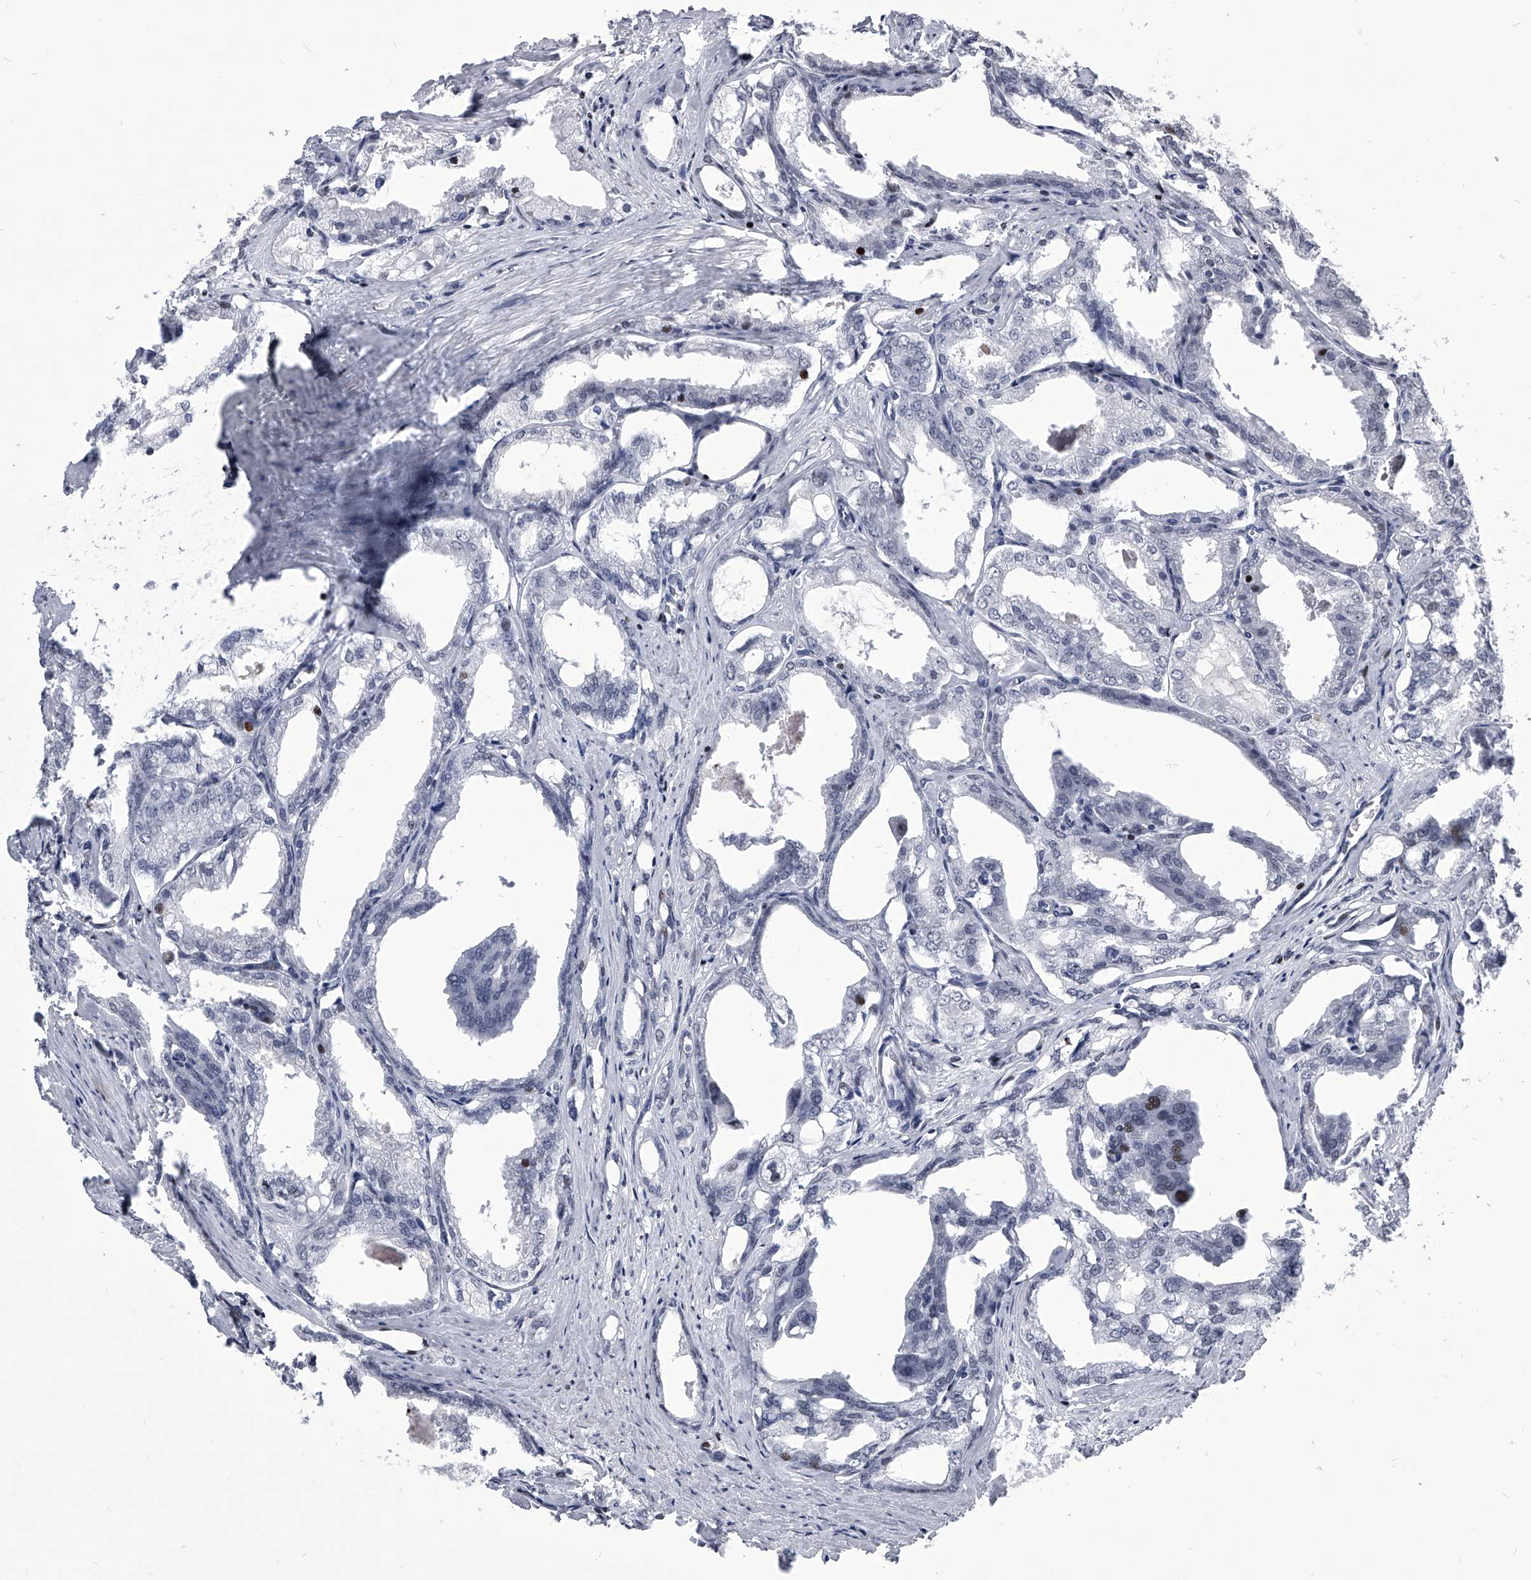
{"staining": {"intensity": "negative", "quantity": "none", "location": "none"}, "tissue": "prostate cancer", "cell_type": "Tumor cells", "image_type": "cancer", "snomed": [{"axis": "morphology", "description": "Adenocarcinoma, High grade"}, {"axis": "topography", "description": "Prostate"}], "caption": "DAB (3,3'-diaminobenzidine) immunohistochemical staining of human high-grade adenocarcinoma (prostate) reveals no significant expression in tumor cells.", "gene": "CMTR1", "patient": {"sex": "male", "age": 50}}